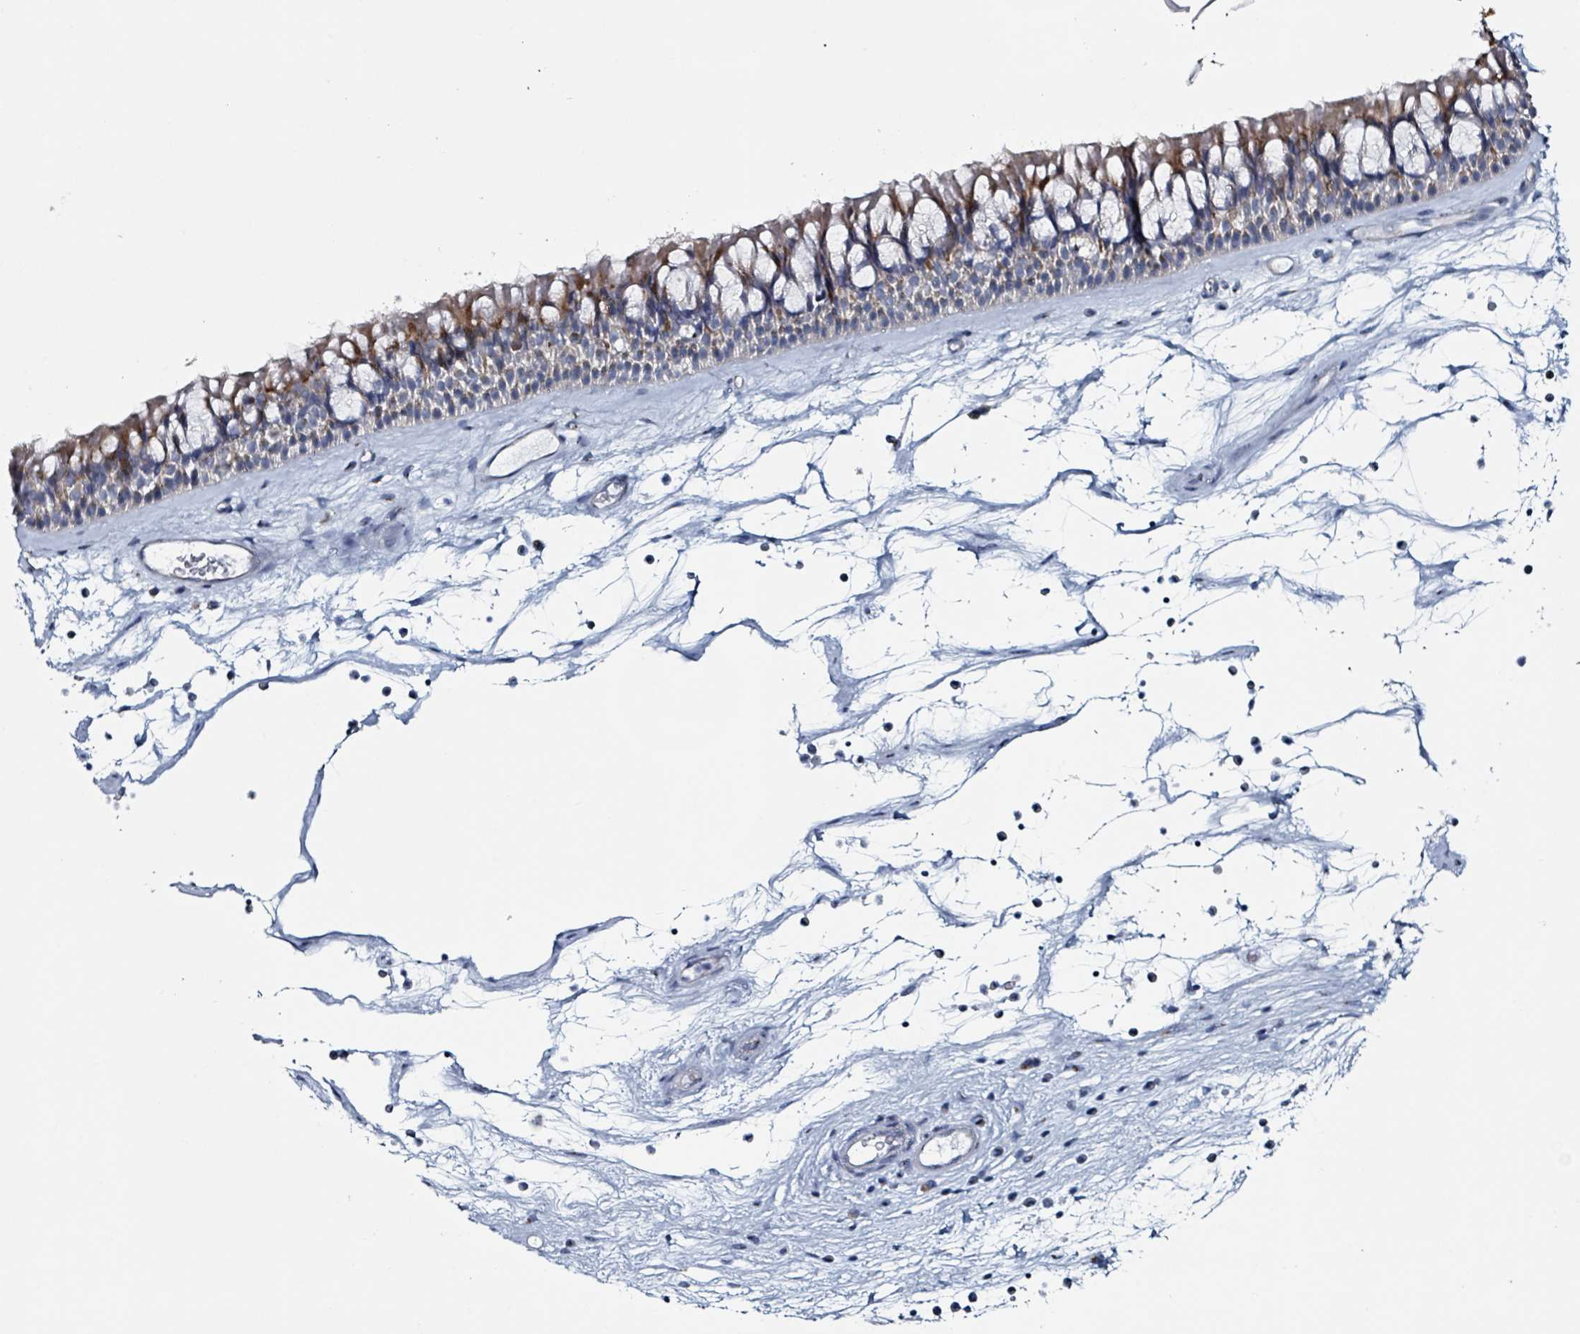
{"staining": {"intensity": "moderate", "quantity": ">75%", "location": "cytoplasmic/membranous"}, "tissue": "nasopharynx", "cell_type": "Respiratory epithelial cells", "image_type": "normal", "snomed": [{"axis": "morphology", "description": "Normal tissue, NOS"}, {"axis": "topography", "description": "Nasopharynx"}], "caption": "The immunohistochemical stain shows moderate cytoplasmic/membranous staining in respiratory epithelial cells of normal nasopharynx. The staining is performed using DAB brown chromogen to label protein expression. The nuclei are counter-stained blue using hematoxylin.", "gene": "B3GAT3", "patient": {"sex": "male", "age": 64}}